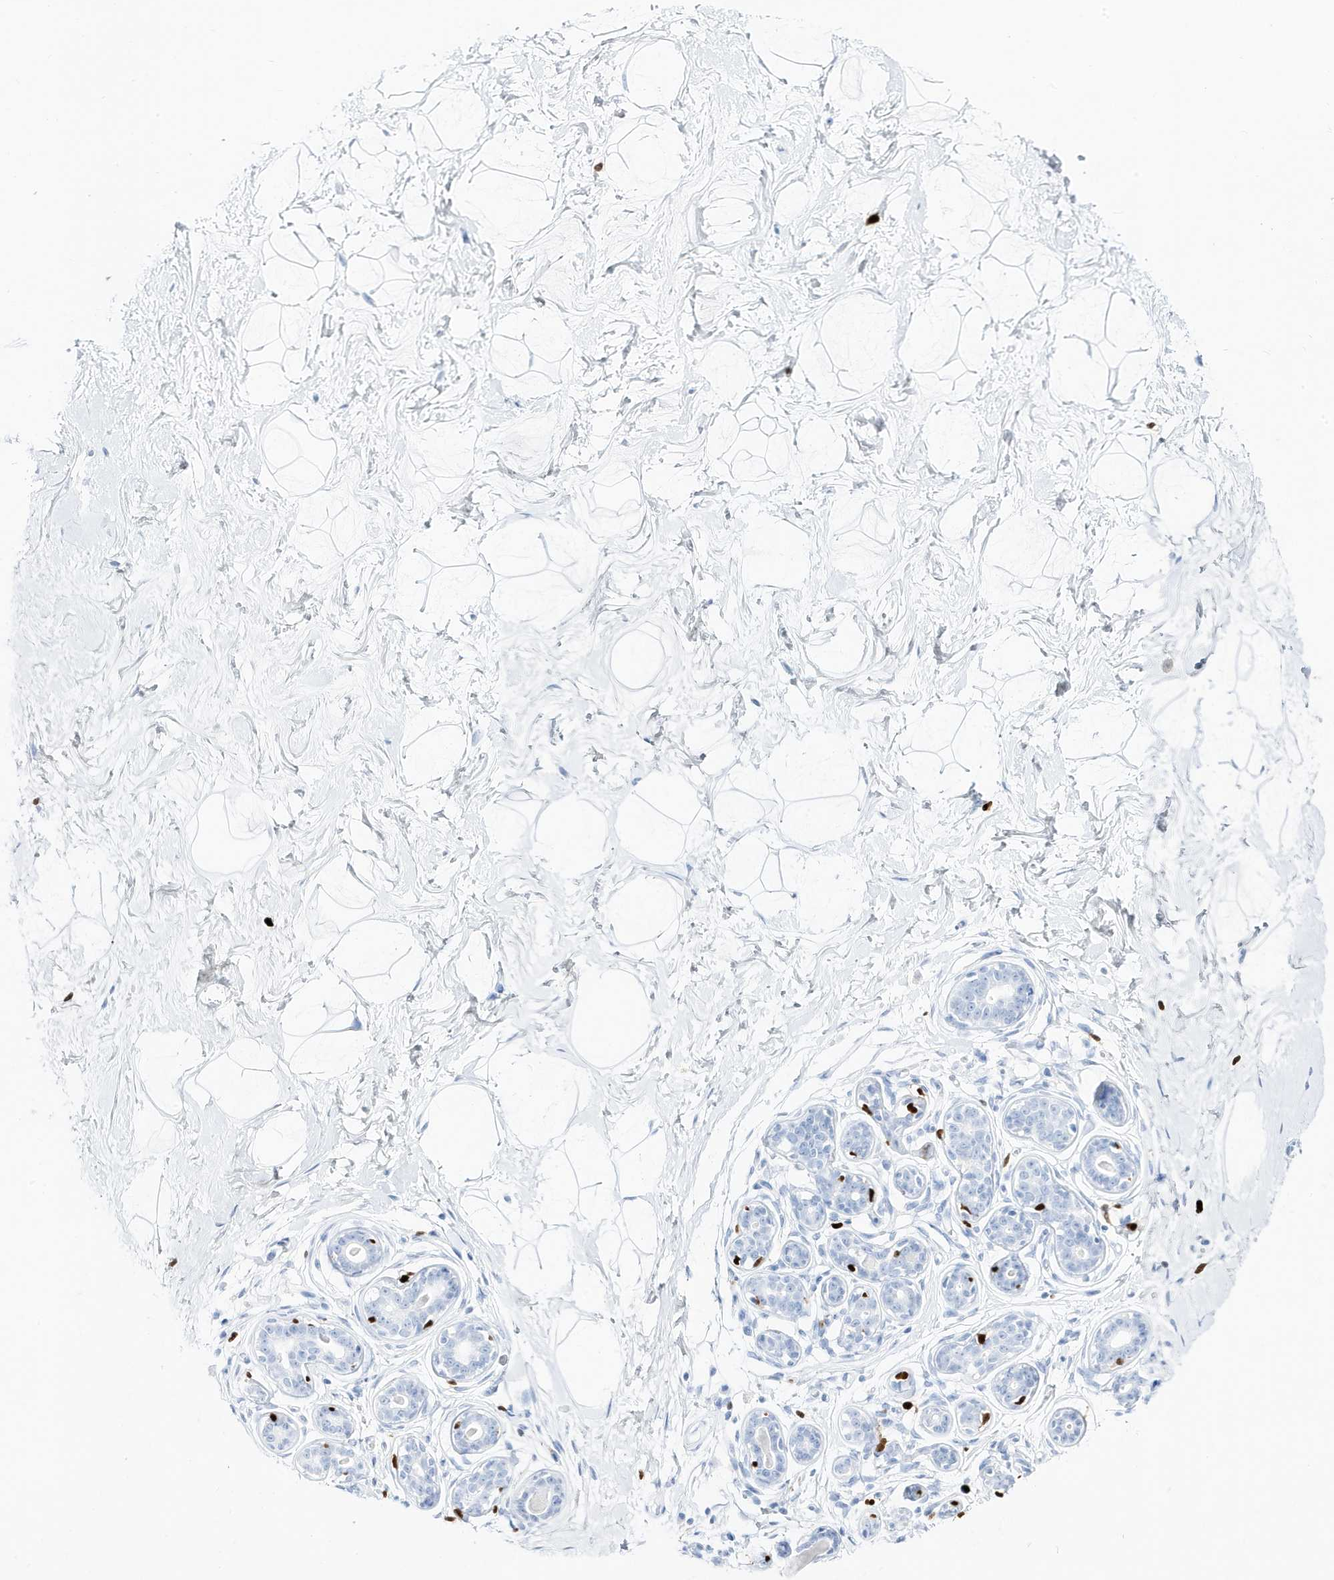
{"staining": {"intensity": "negative", "quantity": "none", "location": "none"}, "tissue": "breast", "cell_type": "Adipocytes", "image_type": "normal", "snomed": [{"axis": "morphology", "description": "Normal tissue, NOS"}, {"axis": "morphology", "description": "Adenoma, NOS"}, {"axis": "topography", "description": "Breast"}], "caption": "This is an IHC histopathology image of benign human breast. There is no positivity in adipocytes.", "gene": "MNDA", "patient": {"sex": "female", "age": 23}}